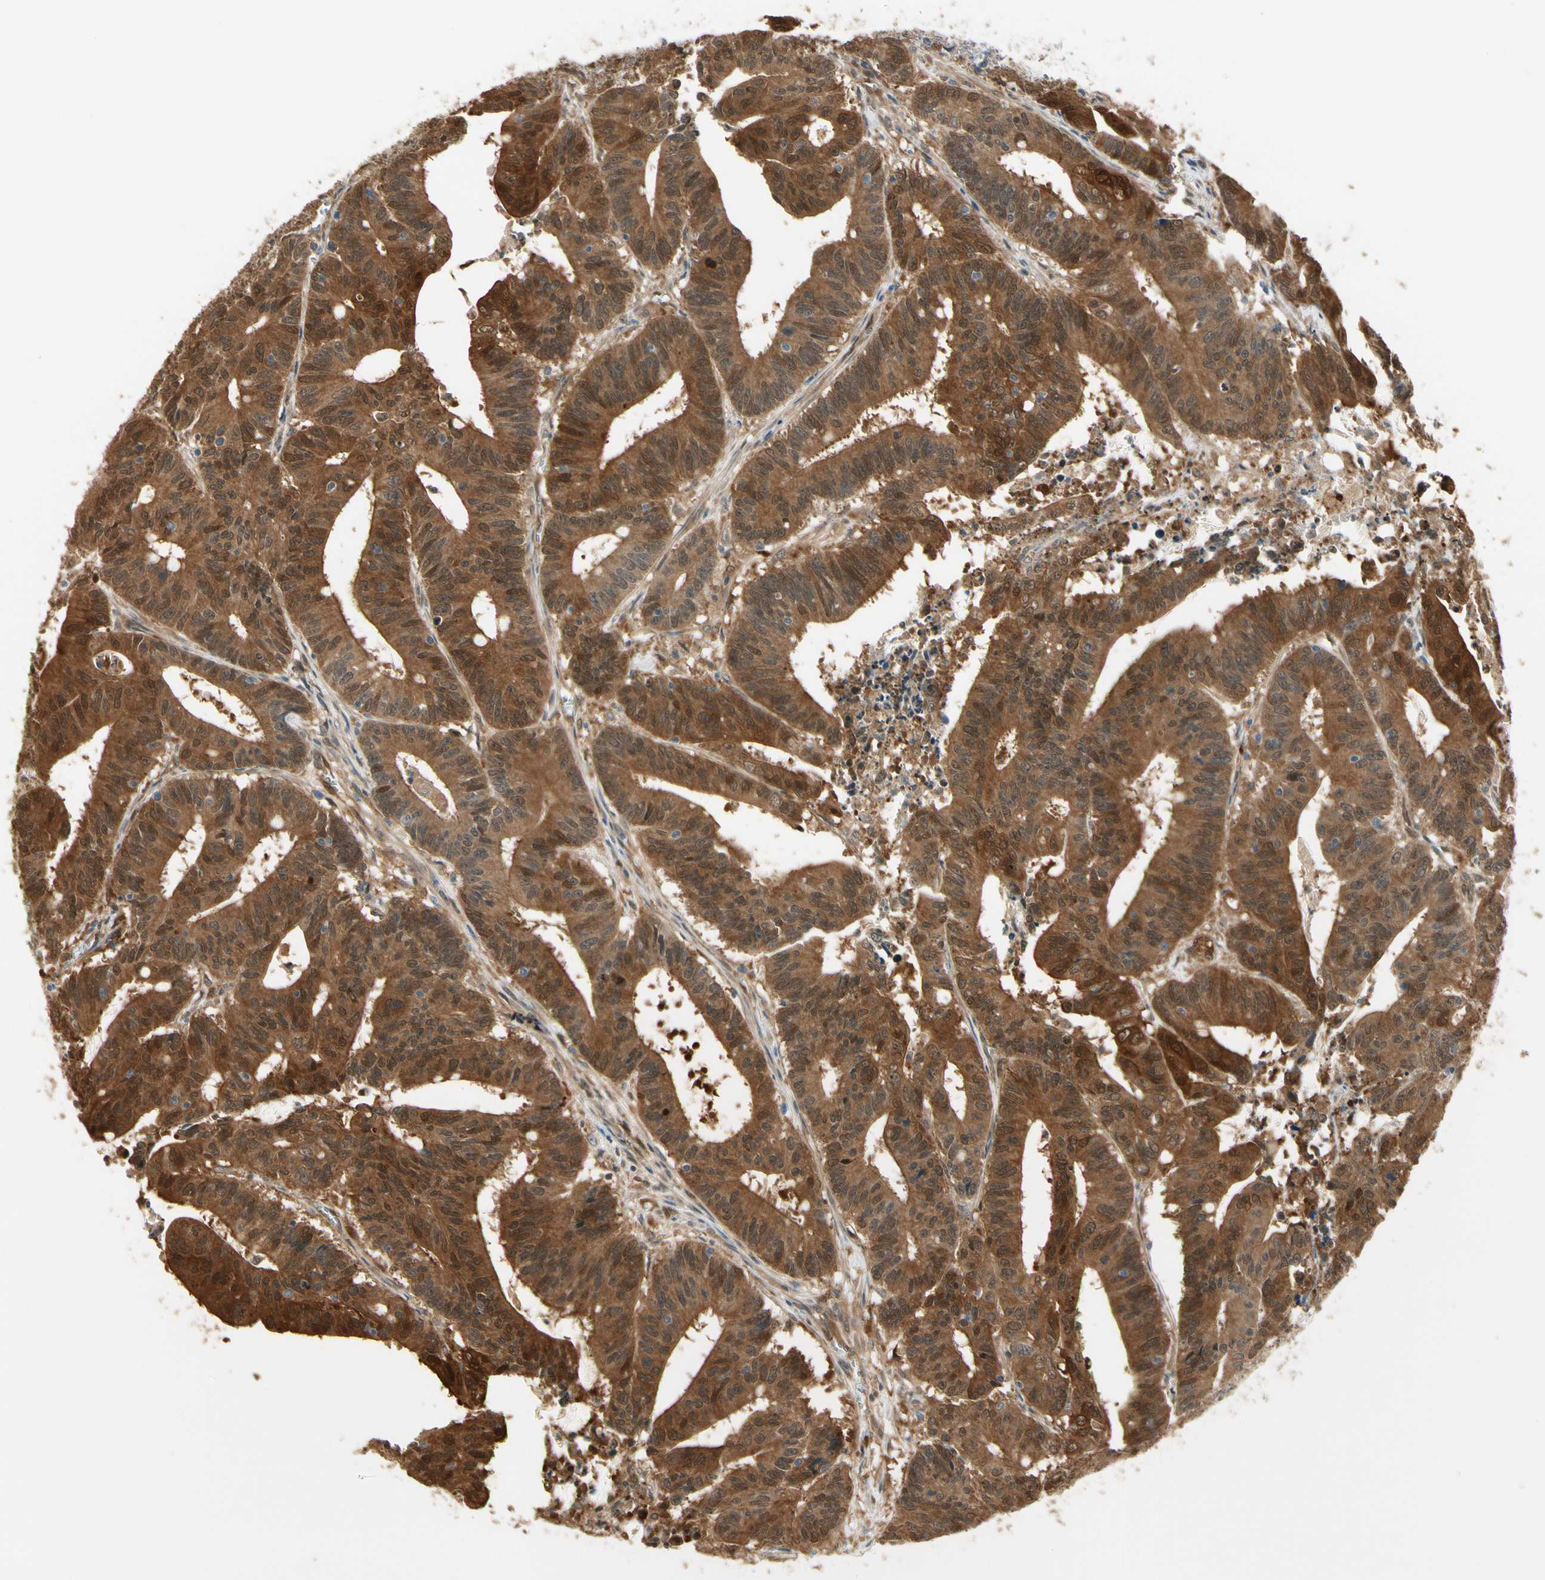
{"staining": {"intensity": "strong", "quantity": ">75%", "location": "cytoplasmic/membranous,nuclear"}, "tissue": "colorectal cancer", "cell_type": "Tumor cells", "image_type": "cancer", "snomed": [{"axis": "morphology", "description": "Adenocarcinoma, NOS"}, {"axis": "topography", "description": "Colon"}], "caption": "A micrograph showing strong cytoplasmic/membranous and nuclear positivity in about >75% of tumor cells in colorectal cancer (adenocarcinoma), as visualized by brown immunohistochemical staining.", "gene": "SERPINB6", "patient": {"sex": "male", "age": 45}}